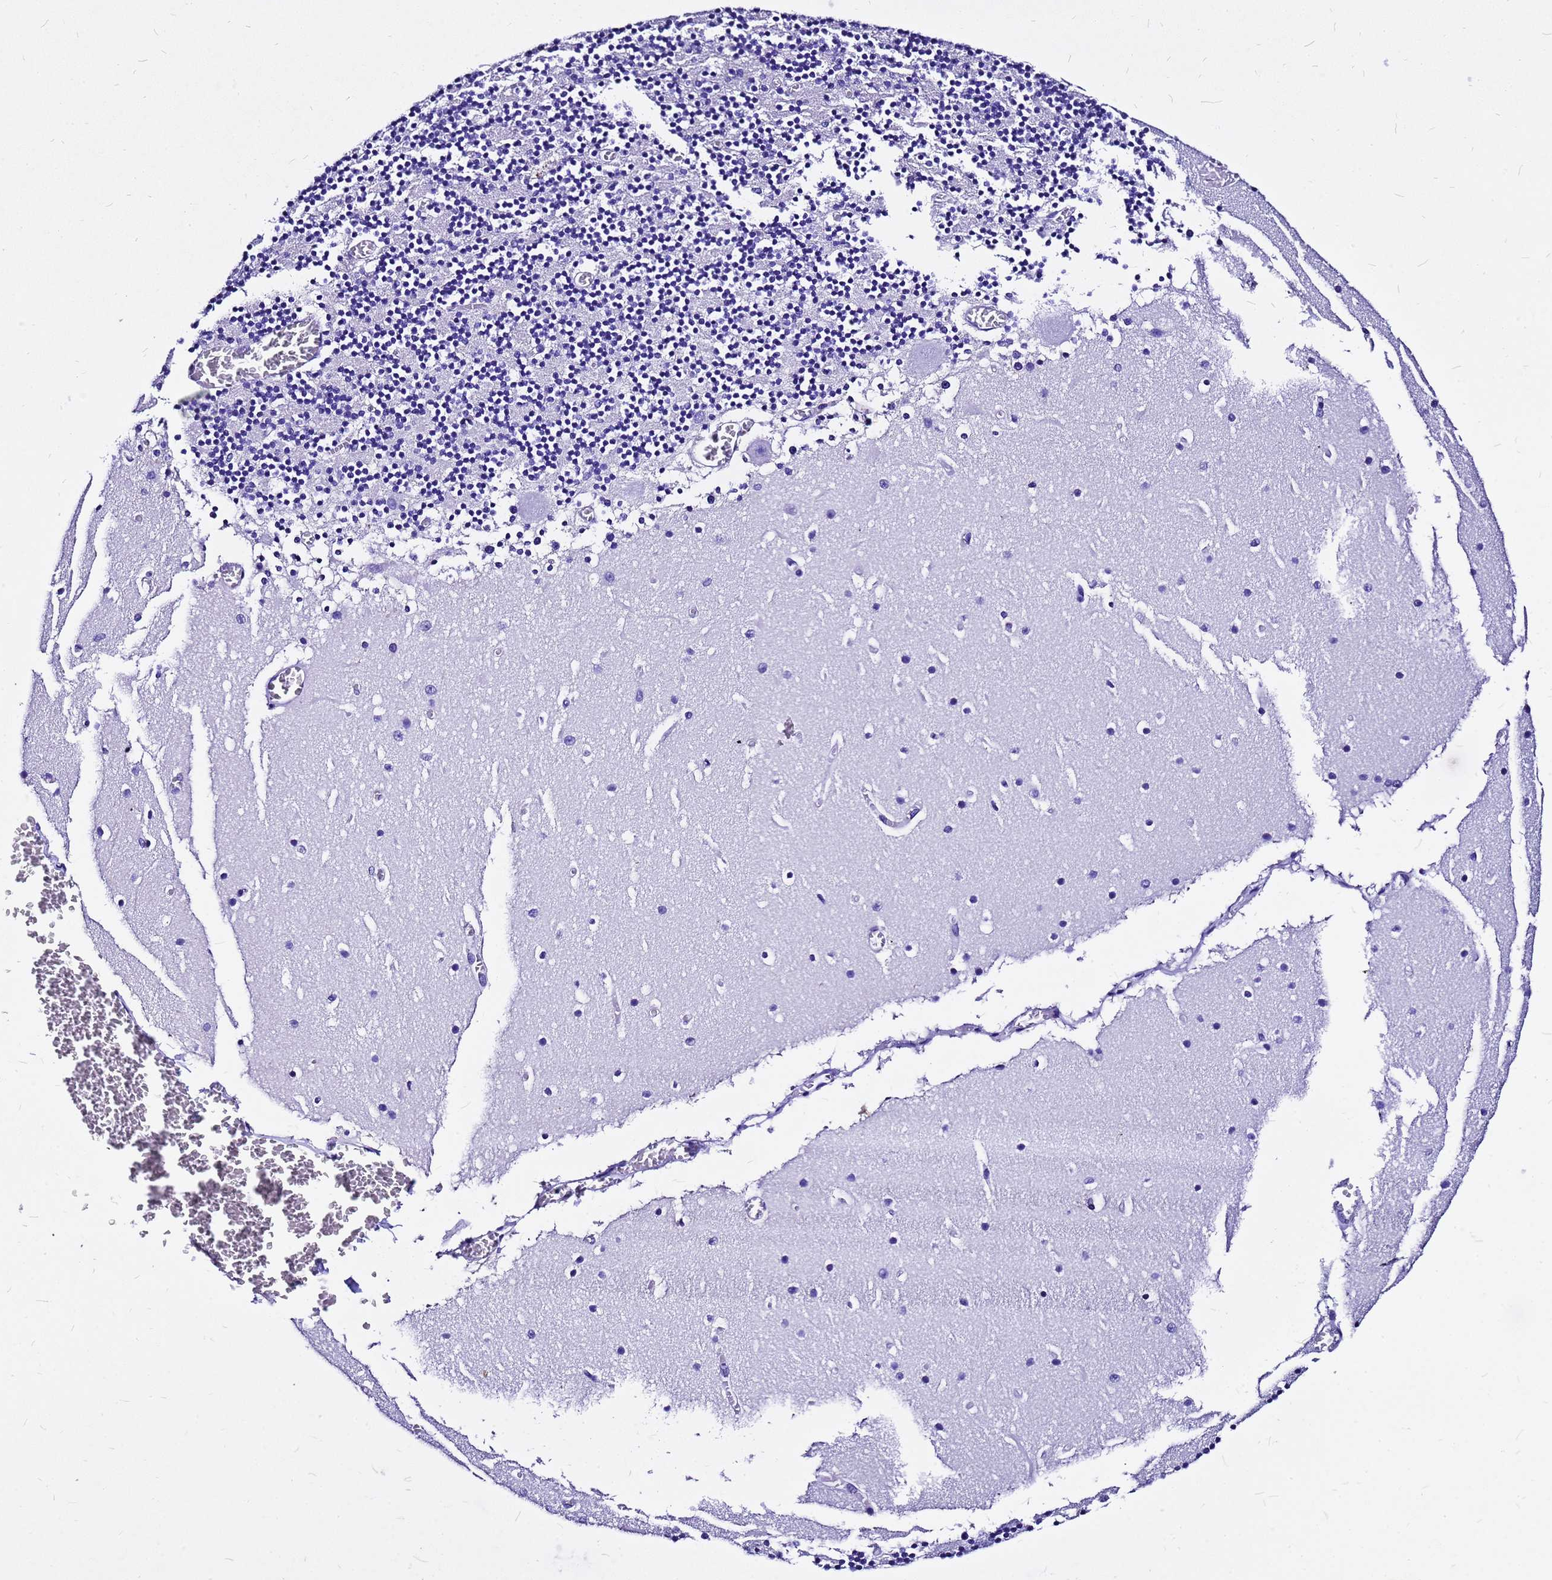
{"staining": {"intensity": "negative", "quantity": "none", "location": "none"}, "tissue": "cerebellum", "cell_type": "Cells in granular layer", "image_type": "normal", "snomed": [{"axis": "morphology", "description": "Normal tissue, NOS"}, {"axis": "topography", "description": "Cerebellum"}], "caption": "Benign cerebellum was stained to show a protein in brown. There is no significant staining in cells in granular layer.", "gene": "HERC4", "patient": {"sex": "female", "age": 28}}